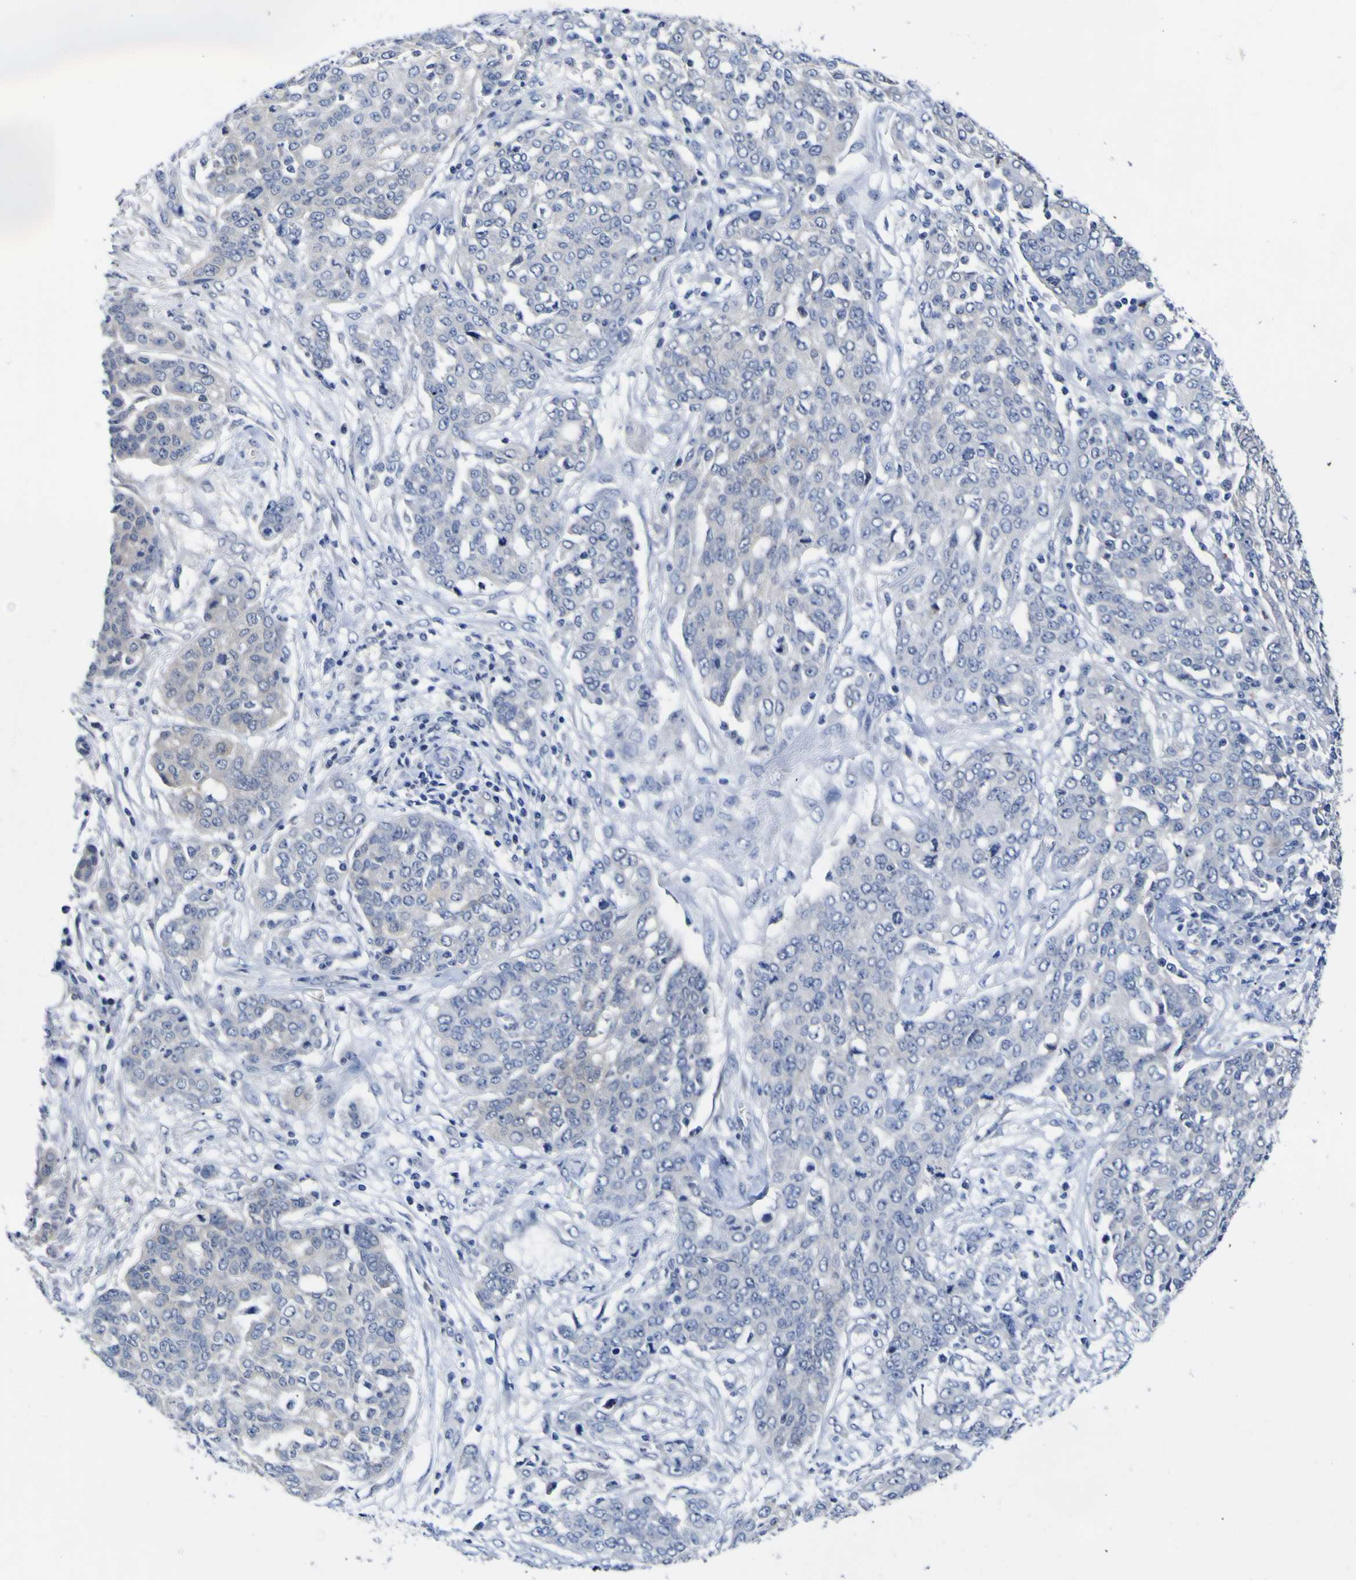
{"staining": {"intensity": "negative", "quantity": "none", "location": "none"}, "tissue": "ovarian cancer", "cell_type": "Tumor cells", "image_type": "cancer", "snomed": [{"axis": "morphology", "description": "Cystadenocarcinoma, serous, NOS"}, {"axis": "topography", "description": "Soft tissue"}, {"axis": "topography", "description": "Ovary"}], "caption": "An image of ovarian serous cystadenocarcinoma stained for a protein displays no brown staining in tumor cells.", "gene": "CASP6", "patient": {"sex": "female", "age": 57}}